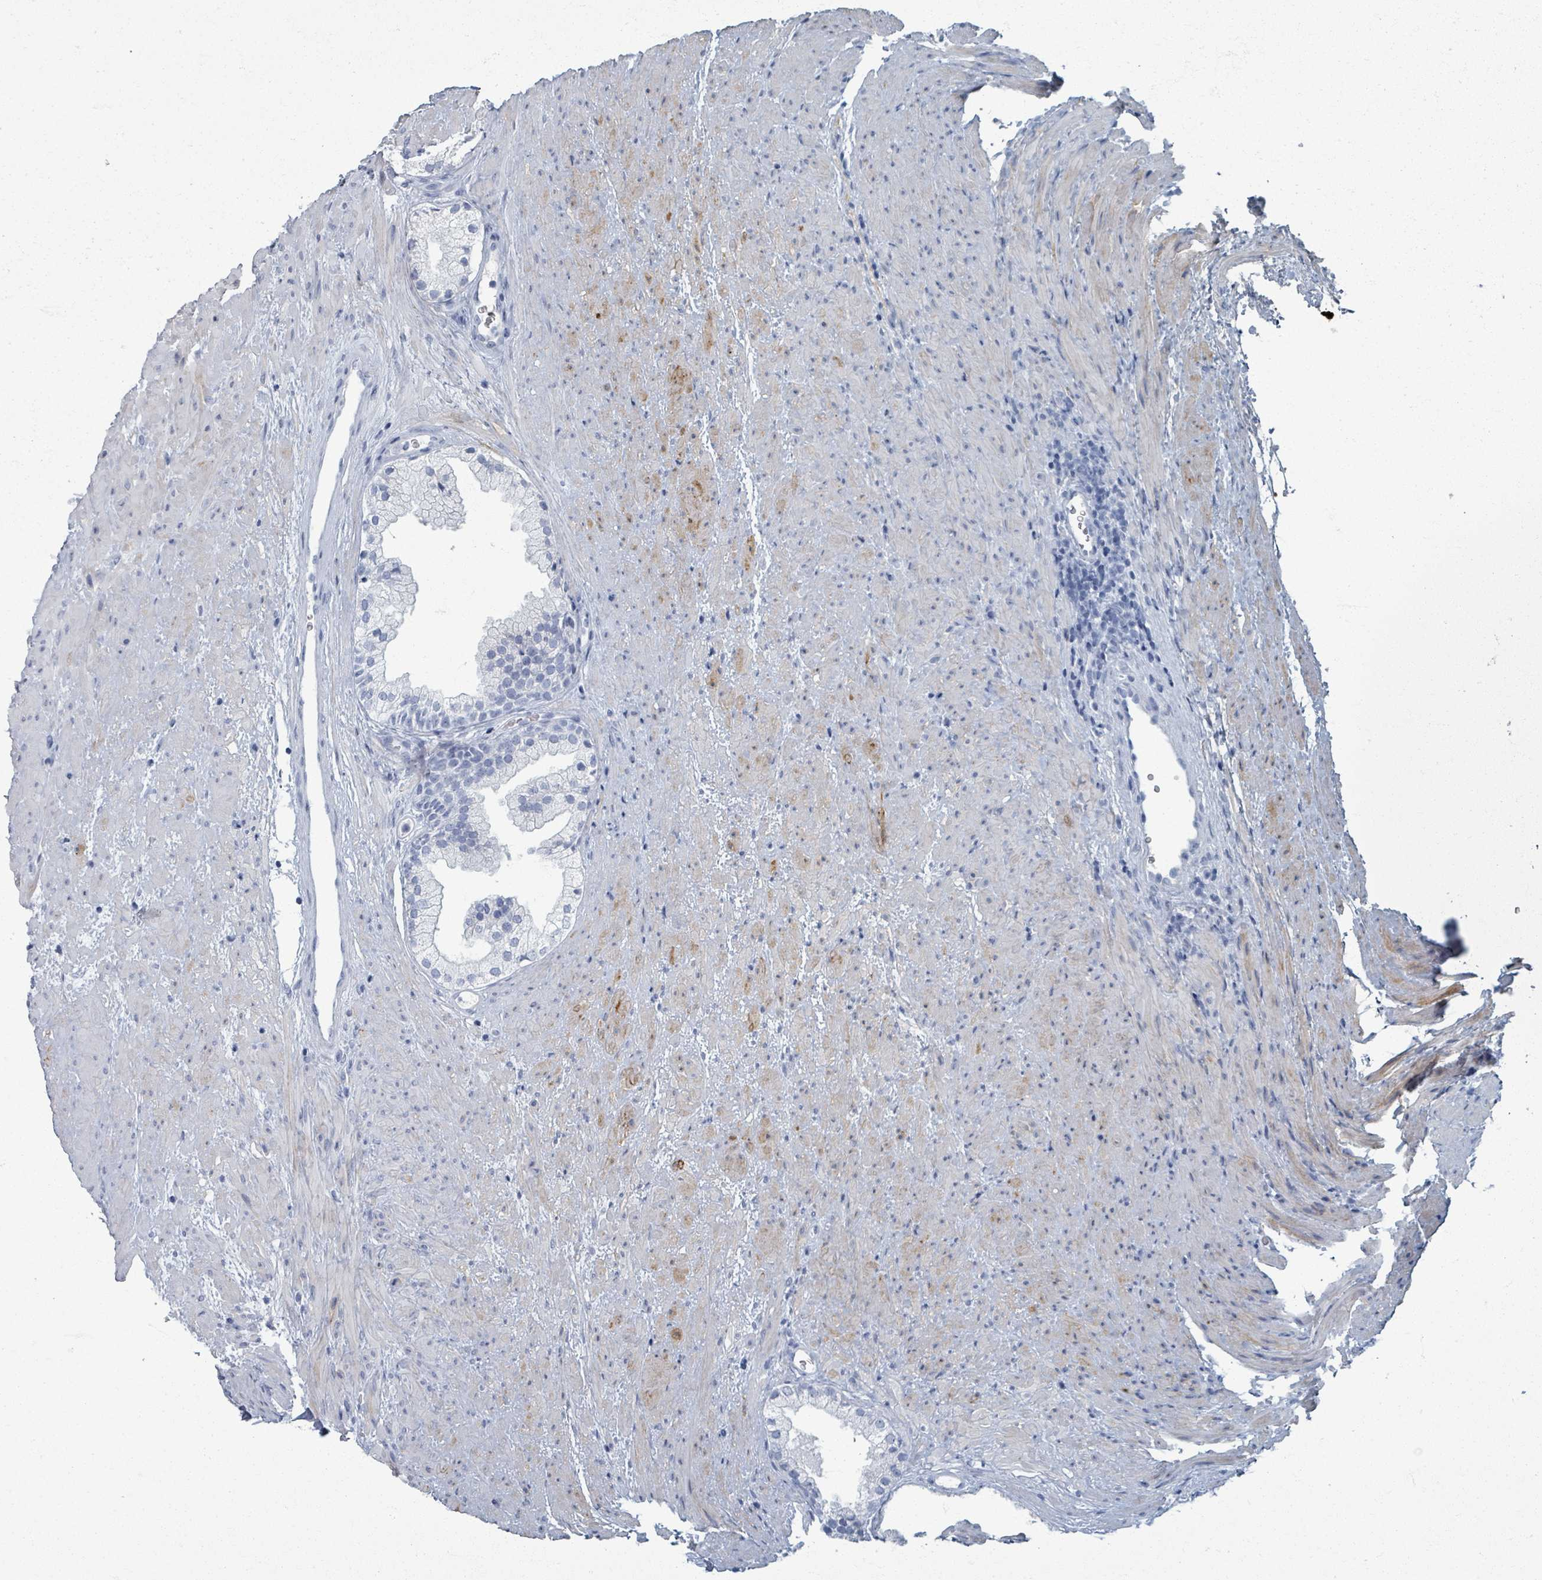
{"staining": {"intensity": "negative", "quantity": "none", "location": "none"}, "tissue": "prostate", "cell_type": "Glandular cells", "image_type": "normal", "snomed": [{"axis": "morphology", "description": "Normal tissue, NOS"}, {"axis": "topography", "description": "Prostate"}], "caption": "Protein analysis of normal prostate displays no significant staining in glandular cells.", "gene": "TAS2R1", "patient": {"sex": "male", "age": 76}}